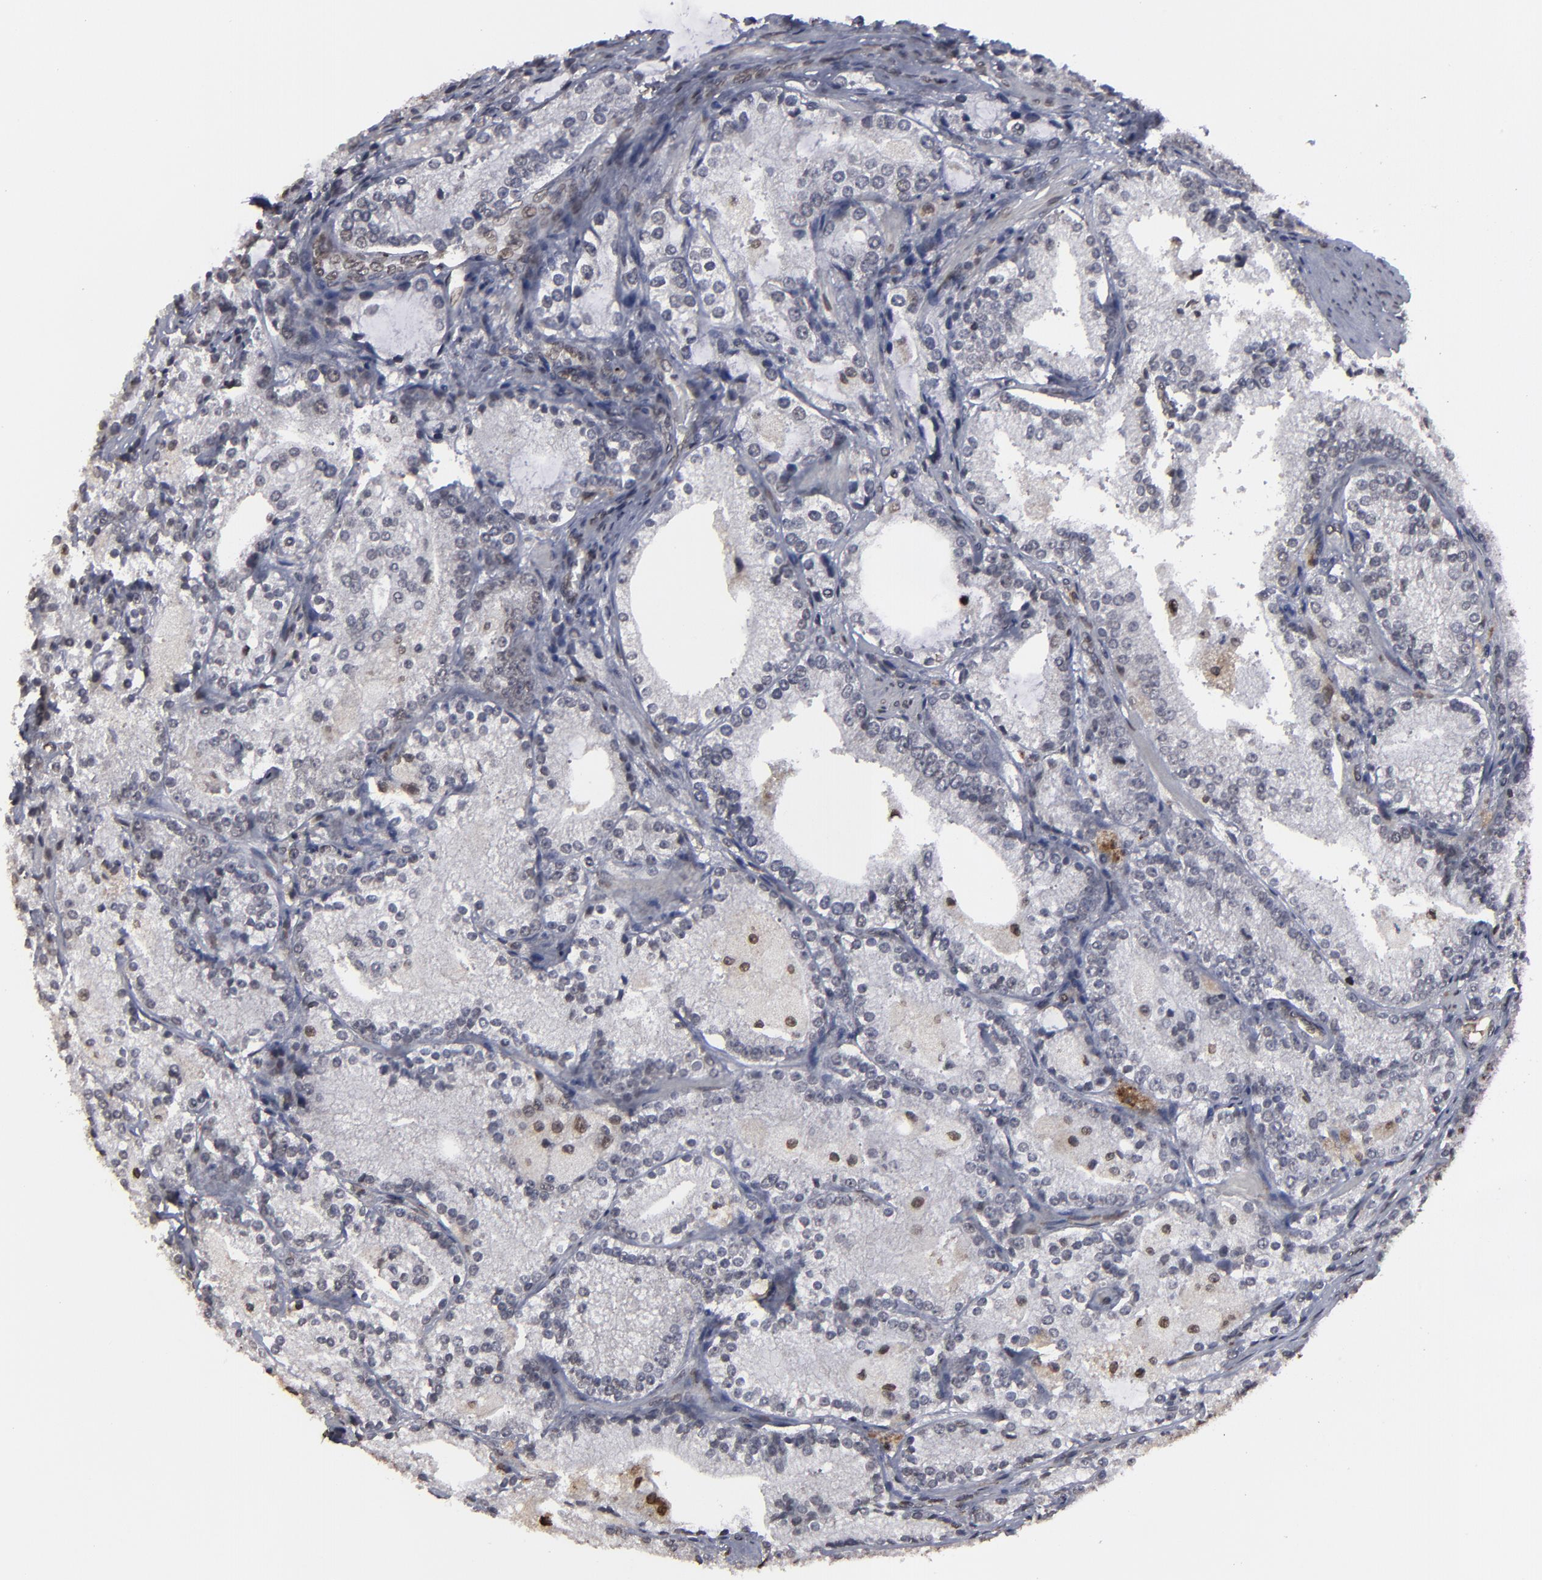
{"staining": {"intensity": "weak", "quantity": "<25%", "location": "nuclear"}, "tissue": "prostate cancer", "cell_type": "Tumor cells", "image_type": "cancer", "snomed": [{"axis": "morphology", "description": "Adenocarcinoma, High grade"}, {"axis": "topography", "description": "Prostate"}], "caption": "The immunohistochemistry (IHC) micrograph has no significant staining in tumor cells of prostate cancer (high-grade adenocarcinoma) tissue.", "gene": "BAZ1A", "patient": {"sex": "male", "age": 63}}